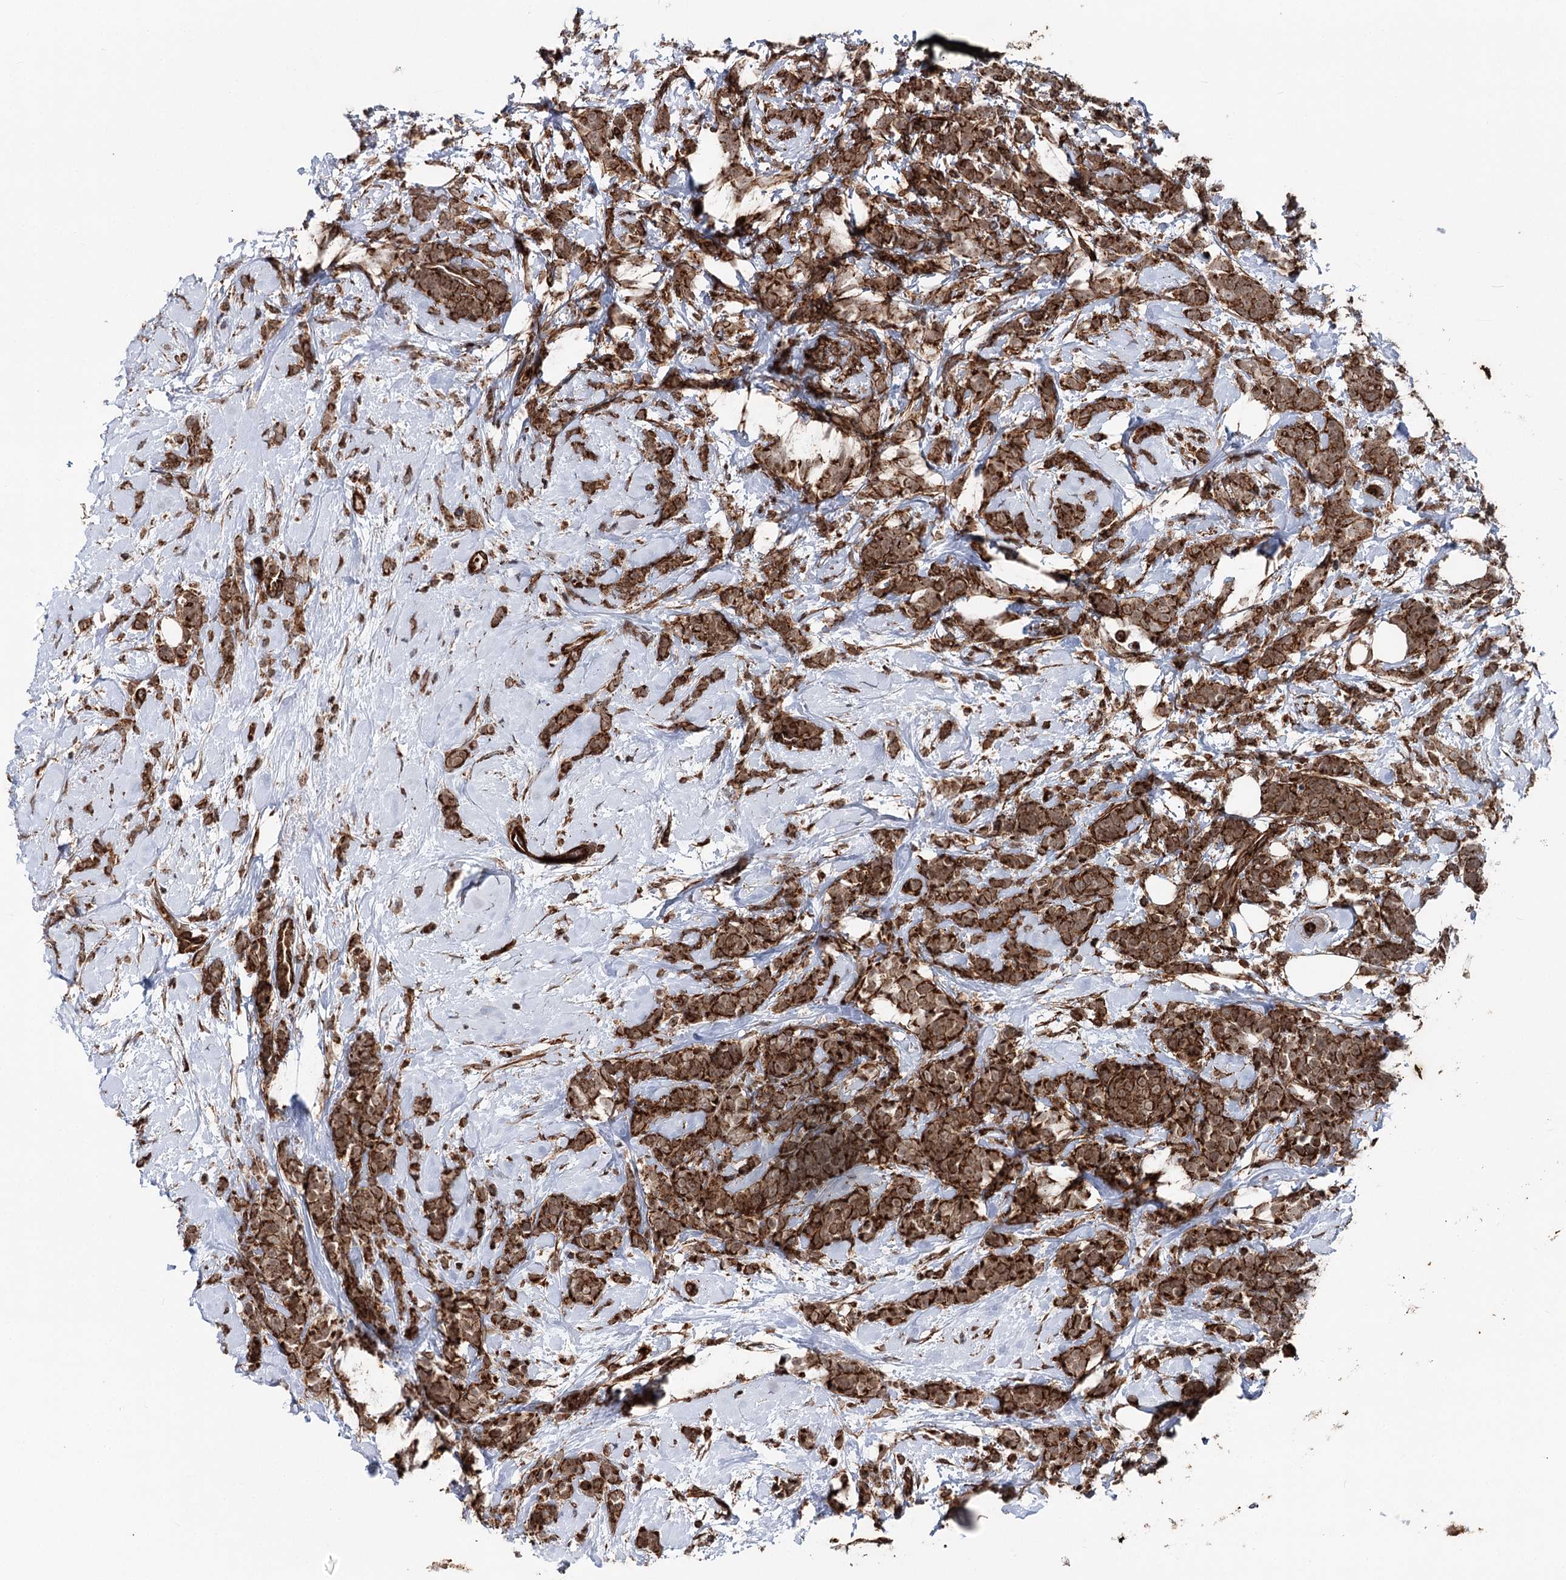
{"staining": {"intensity": "strong", "quantity": ">75%", "location": "cytoplasmic/membranous"}, "tissue": "breast cancer", "cell_type": "Tumor cells", "image_type": "cancer", "snomed": [{"axis": "morphology", "description": "Lobular carcinoma"}, {"axis": "topography", "description": "Breast"}], "caption": "Breast cancer (lobular carcinoma) stained with a protein marker demonstrates strong staining in tumor cells.", "gene": "FGFR1OP2", "patient": {"sex": "female", "age": 58}}